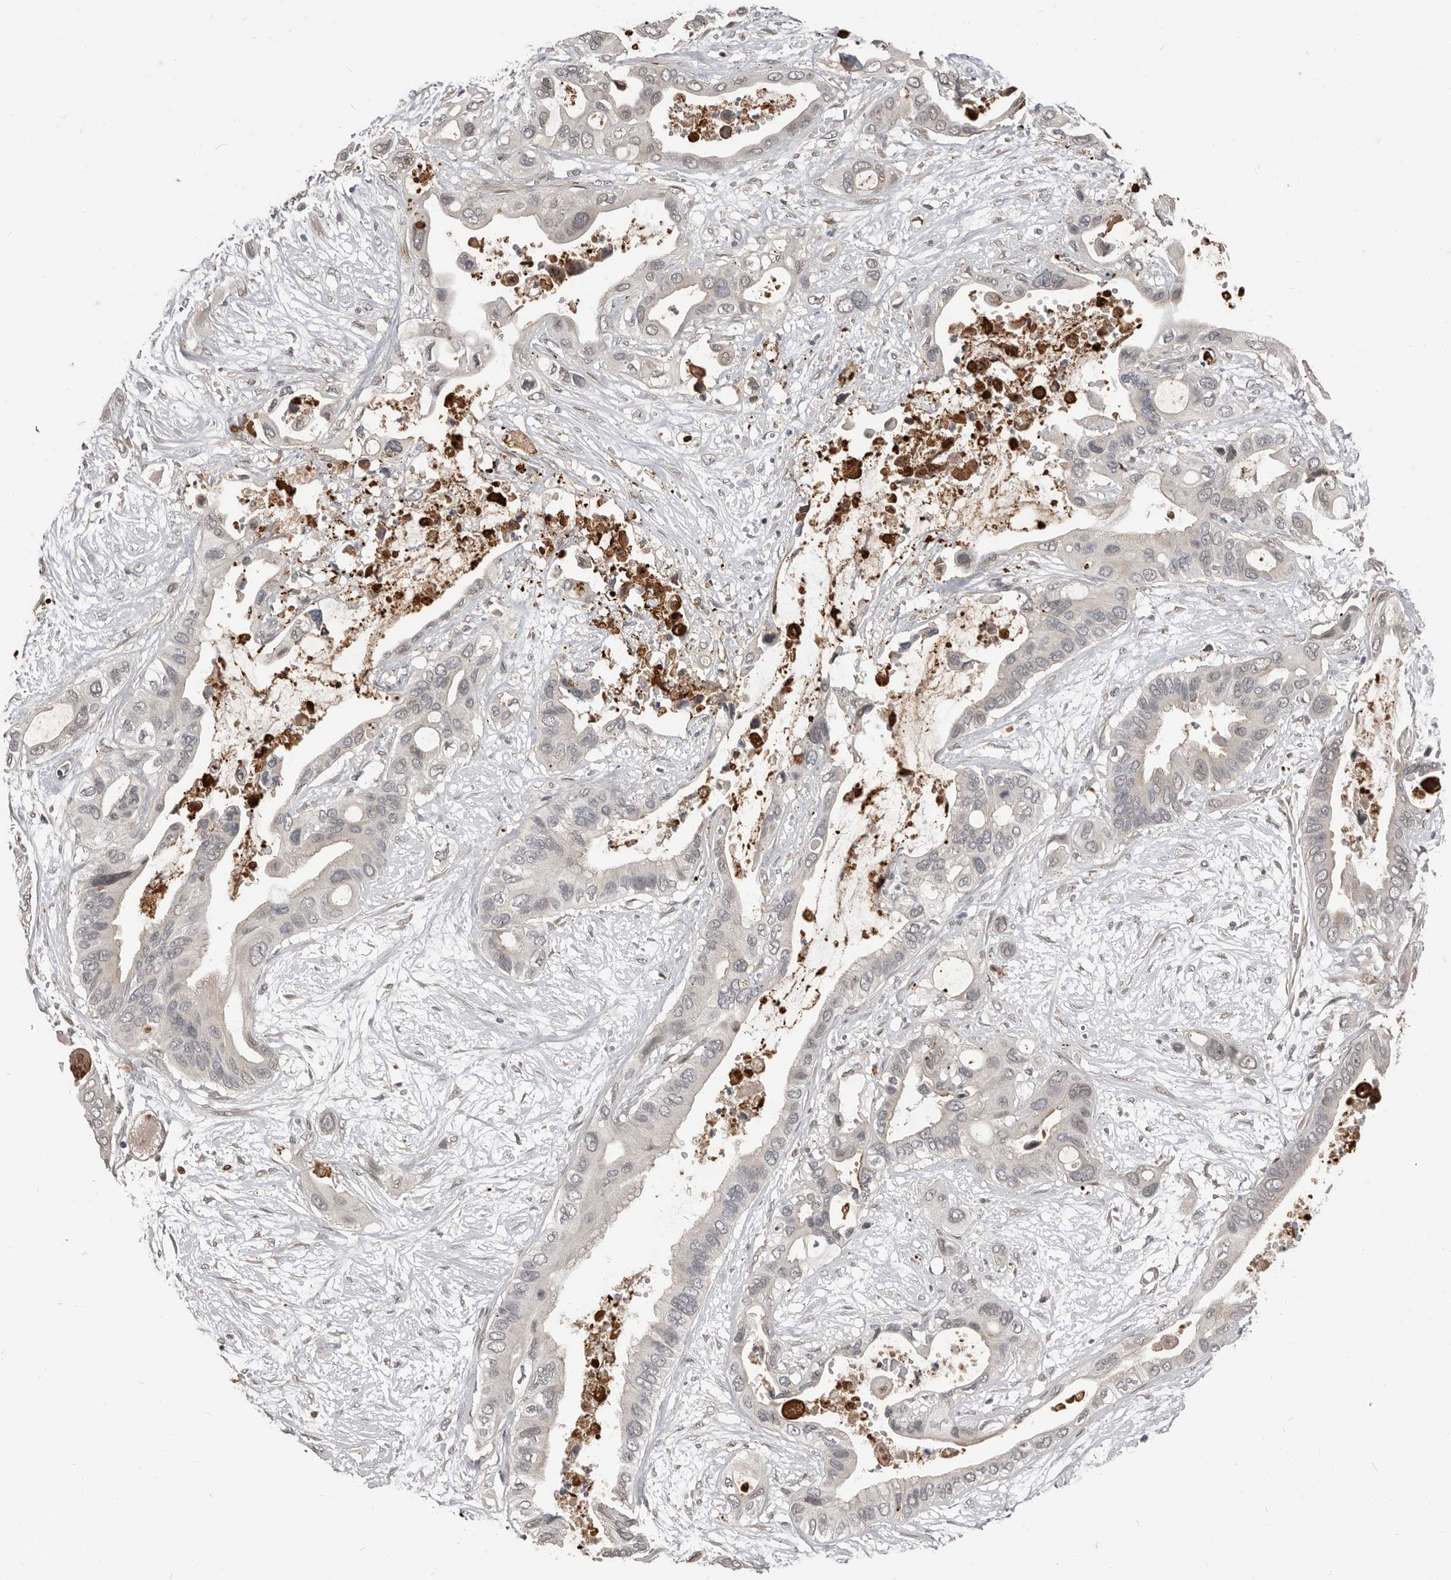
{"staining": {"intensity": "negative", "quantity": "none", "location": "none"}, "tissue": "pancreatic cancer", "cell_type": "Tumor cells", "image_type": "cancer", "snomed": [{"axis": "morphology", "description": "Adenocarcinoma, NOS"}, {"axis": "topography", "description": "Pancreas"}], "caption": "High magnification brightfield microscopy of pancreatic cancer stained with DAB (brown) and counterstained with hematoxylin (blue): tumor cells show no significant expression.", "gene": "APOL6", "patient": {"sex": "male", "age": 66}}